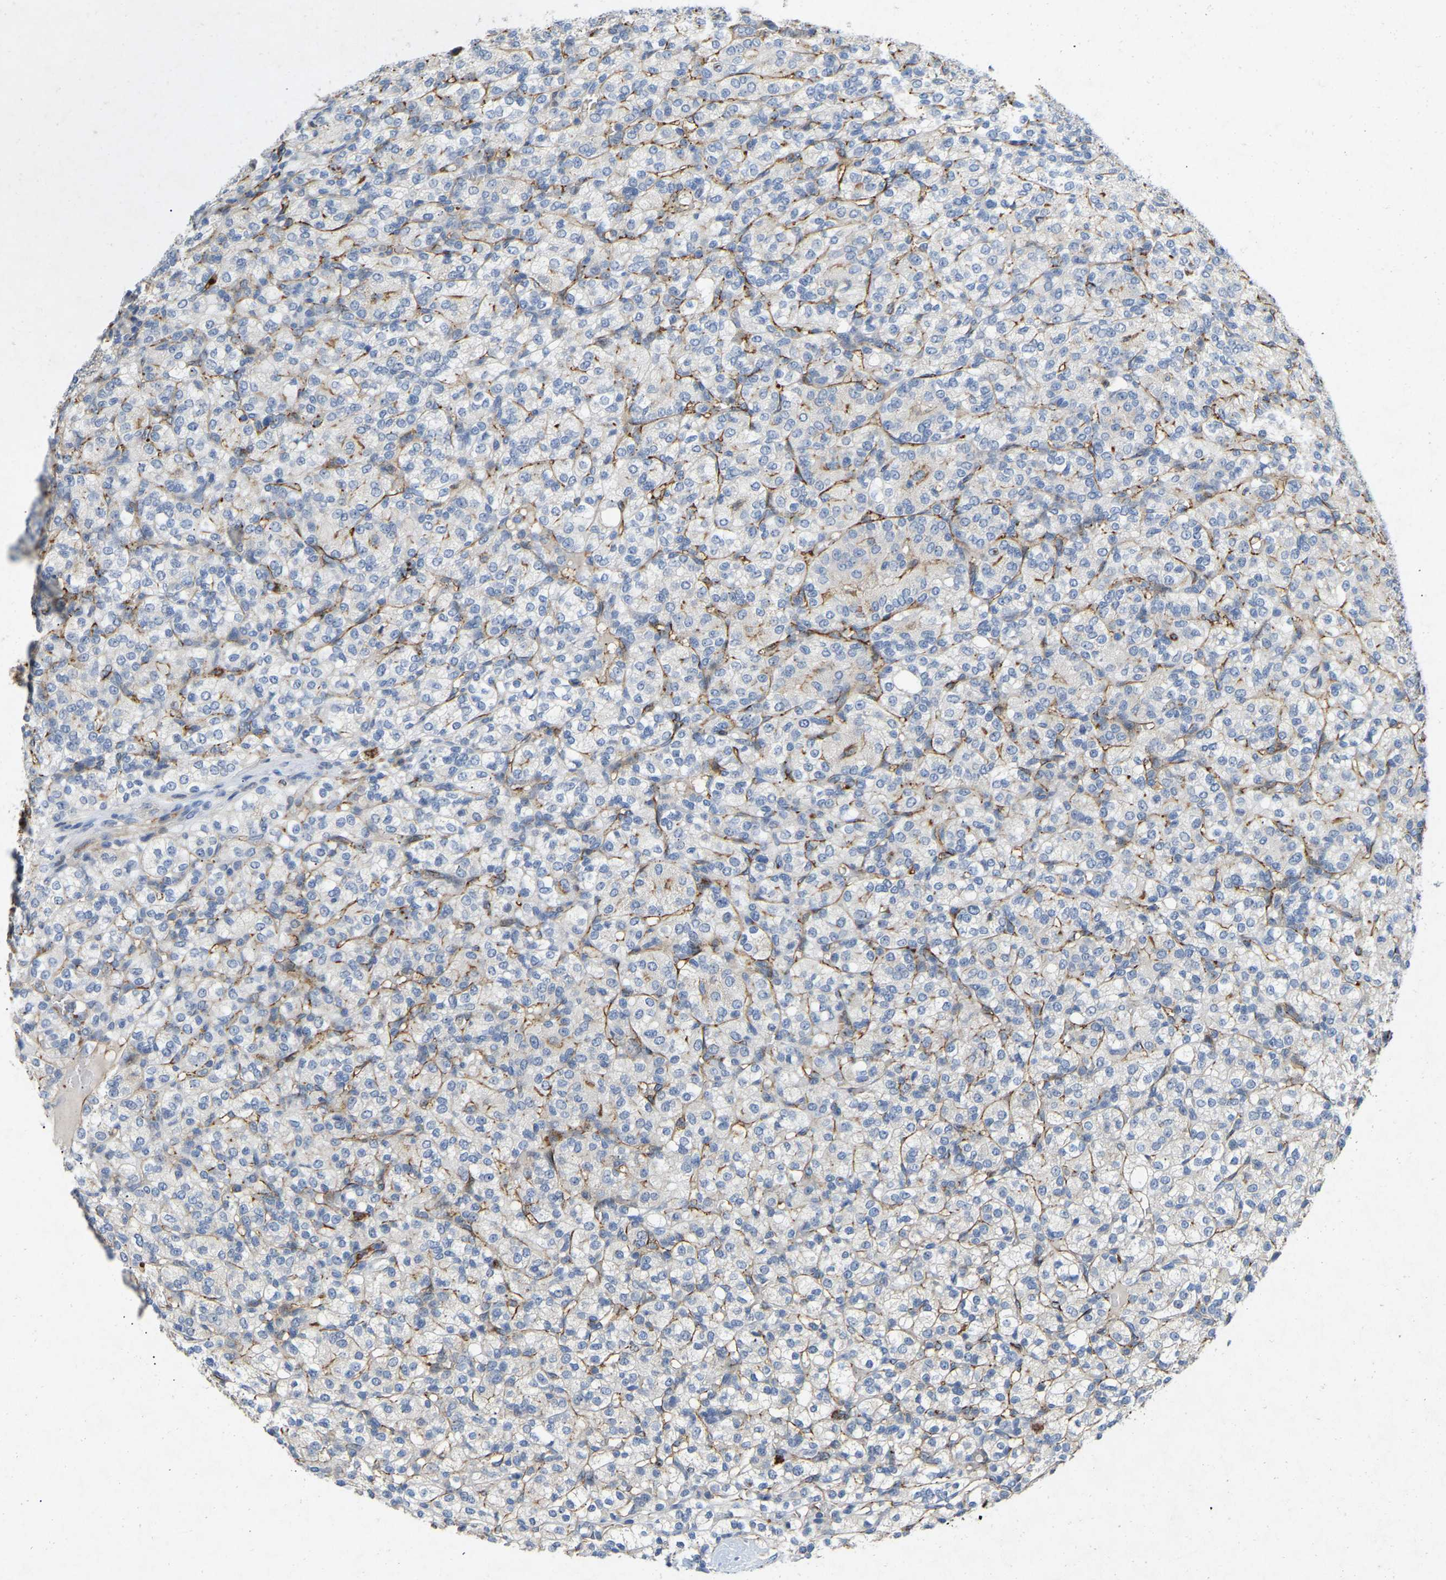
{"staining": {"intensity": "negative", "quantity": "none", "location": "none"}, "tissue": "renal cancer", "cell_type": "Tumor cells", "image_type": "cancer", "snomed": [{"axis": "morphology", "description": "Adenocarcinoma, NOS"}, {"axis": "topography", "description": "Kidney"}], "caption": "Immunohistochemistry photomicrograph of human renal cancer (adenocarcinoma) stained for a protein (brown), which reveals no positivity in tumor cells.", "gene": "RHEB", "patient": {"sex": "male", "age": 77}}